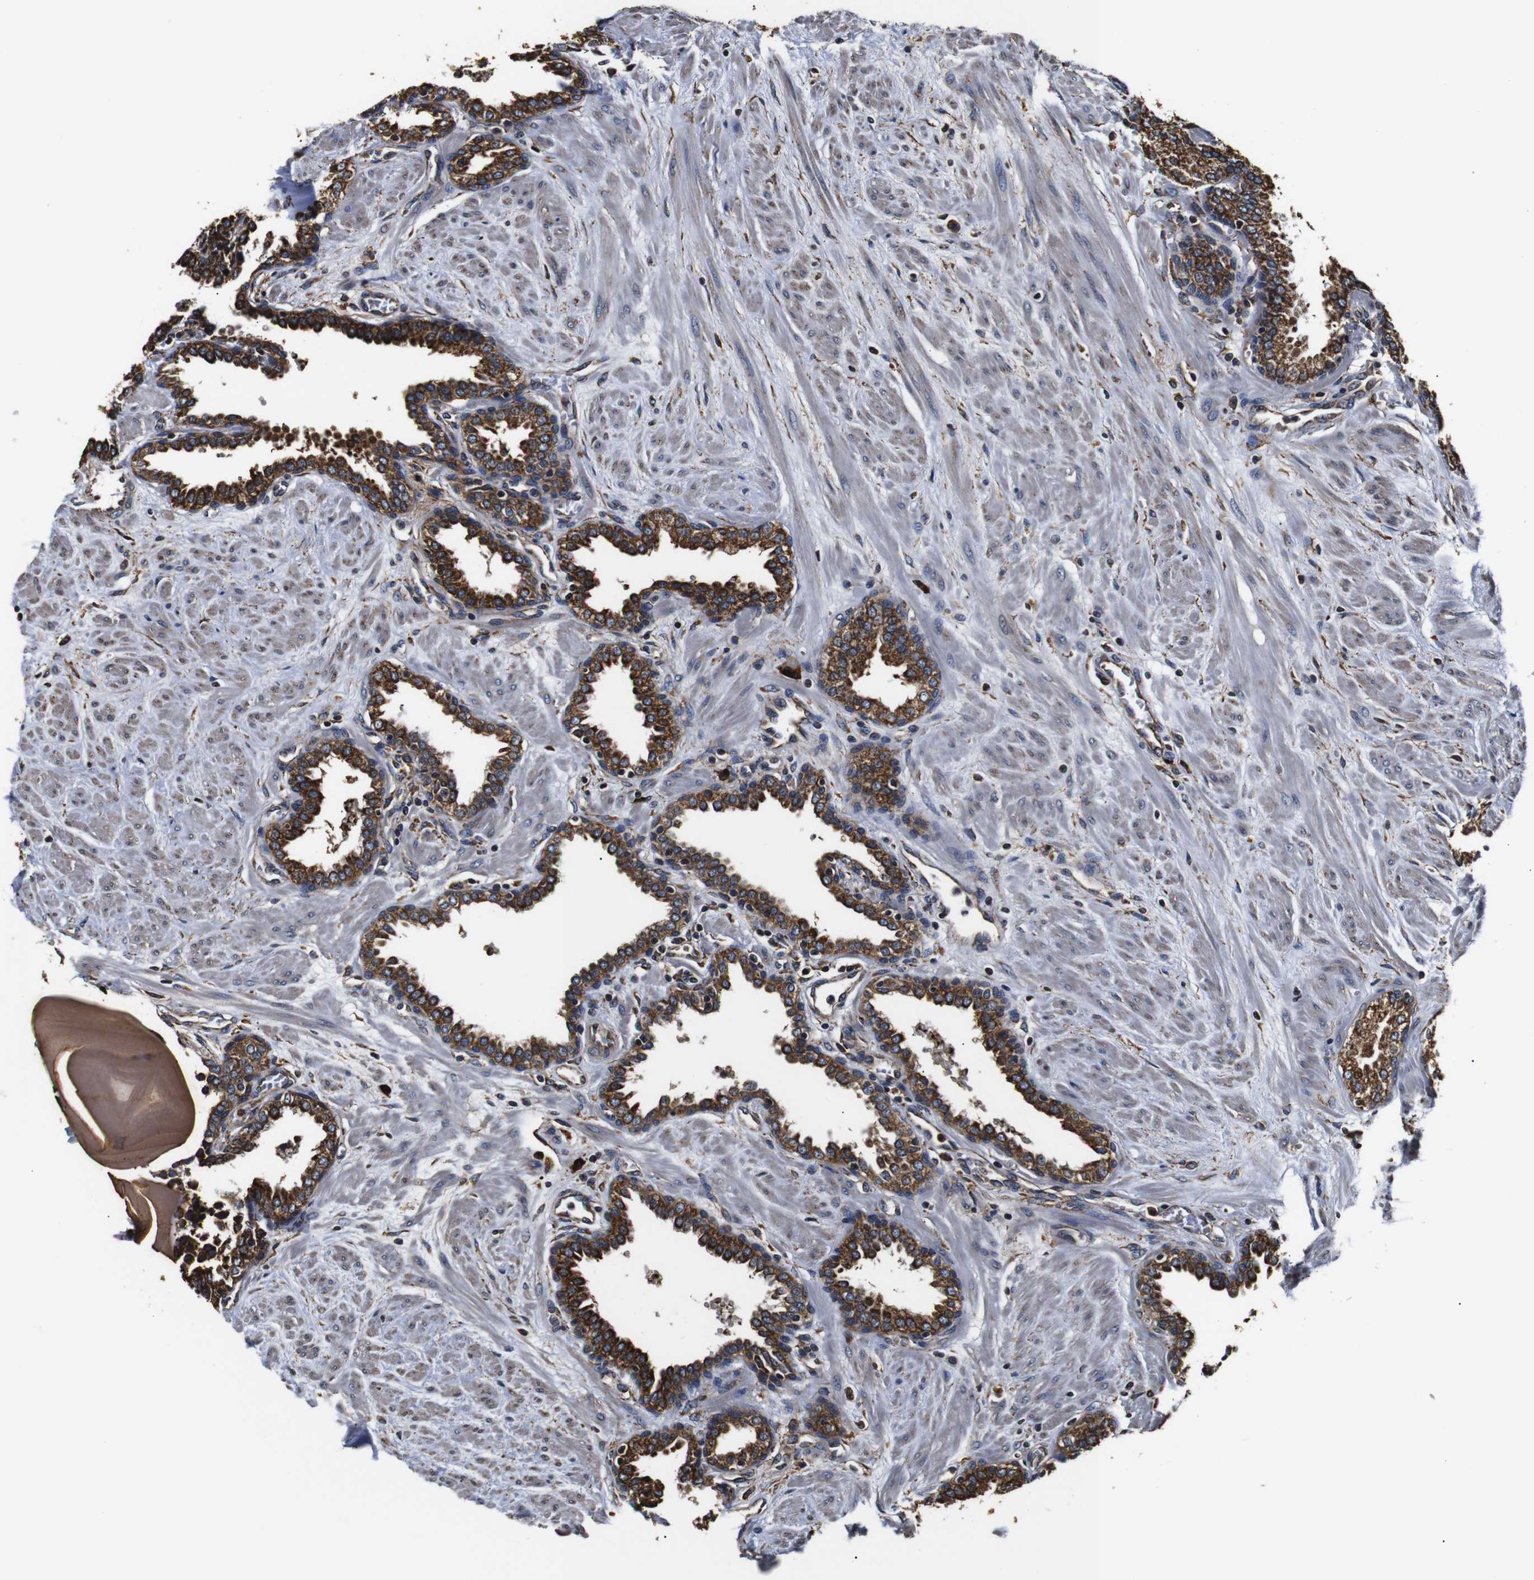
{"staining": {"intensity": "moderate", "quantity": ">75%", "location": "cytoplasmic/membranous"}, "tissue": "prostate", "cell_type": "Glandular cells", "image_type": "normal", "snomed": [{"axis": "morphology", "description": "Normal tissue, NOS"}, {"axis": "topography", "description": "Prostate"}], "caption": "Protein expression by IHC exhibits moderate cytoplasmic/membranous positivity in about >75% of glandular cells in normal prostate. The staining was performed using DAB to visualize the protein expression in brown, while the nuclei were stained in blue with hematoxylin (Magnification: 20x).", "gene": "HHIP", "patient": {"sex": "male", "age": 51}}